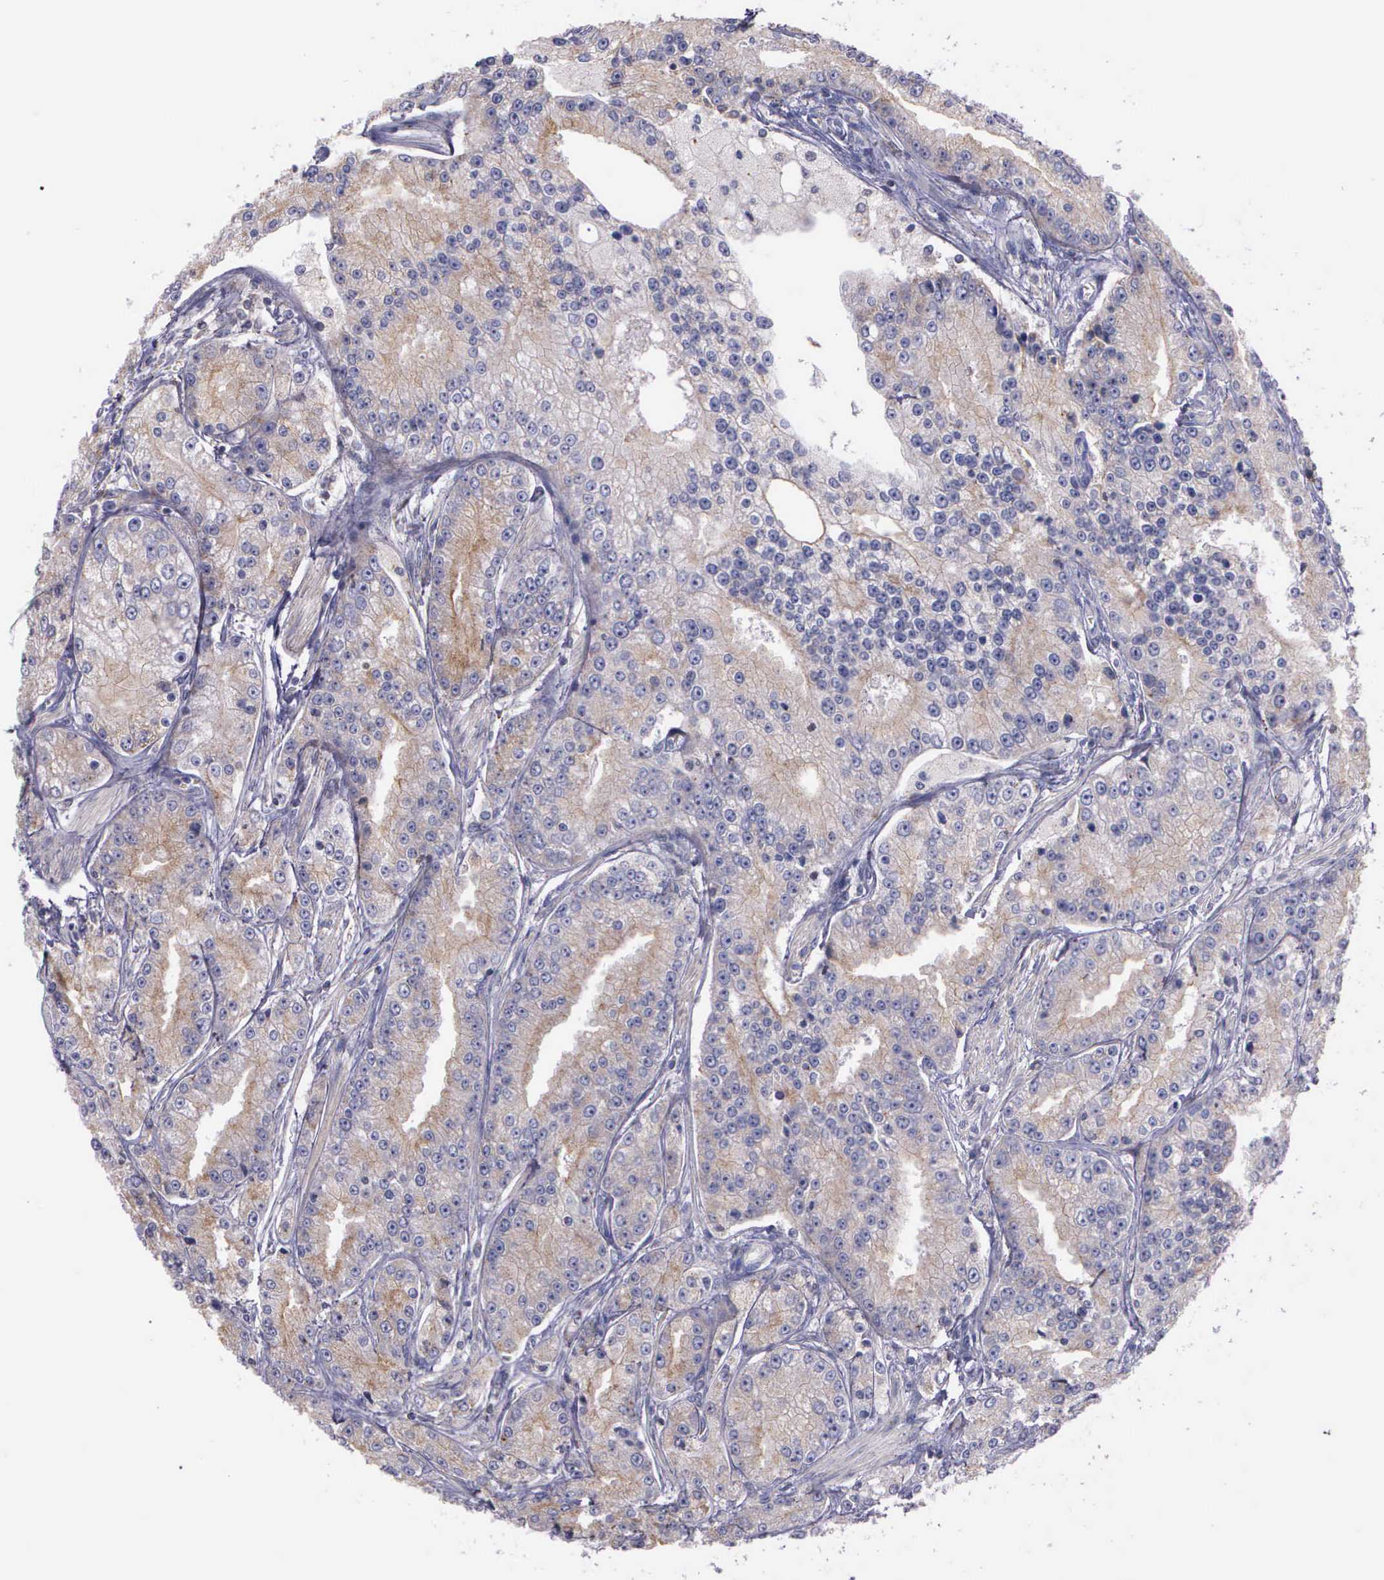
{"staining": {"intensity": "weak", "quantity": ">75%", "location": "cytoplasmic/membranous"}, "tissue": "prostate cancer", "cell_type": "Tumor cells", "image_type": "cancer", "snomed": [{"axis": "morphology", "description": "Adenocarcinoma, Medium grade"}, {"axis": "topography", "description": "Prostate"}], "caption": "Tumor cells show low levels of weak cytoplasmic/membranous positivity in about >75% of cells in human adenocarcinoma (medium-grade) (prostate).", "gene": "MIA2", "patient": {"sex": "male", "age": 72}}